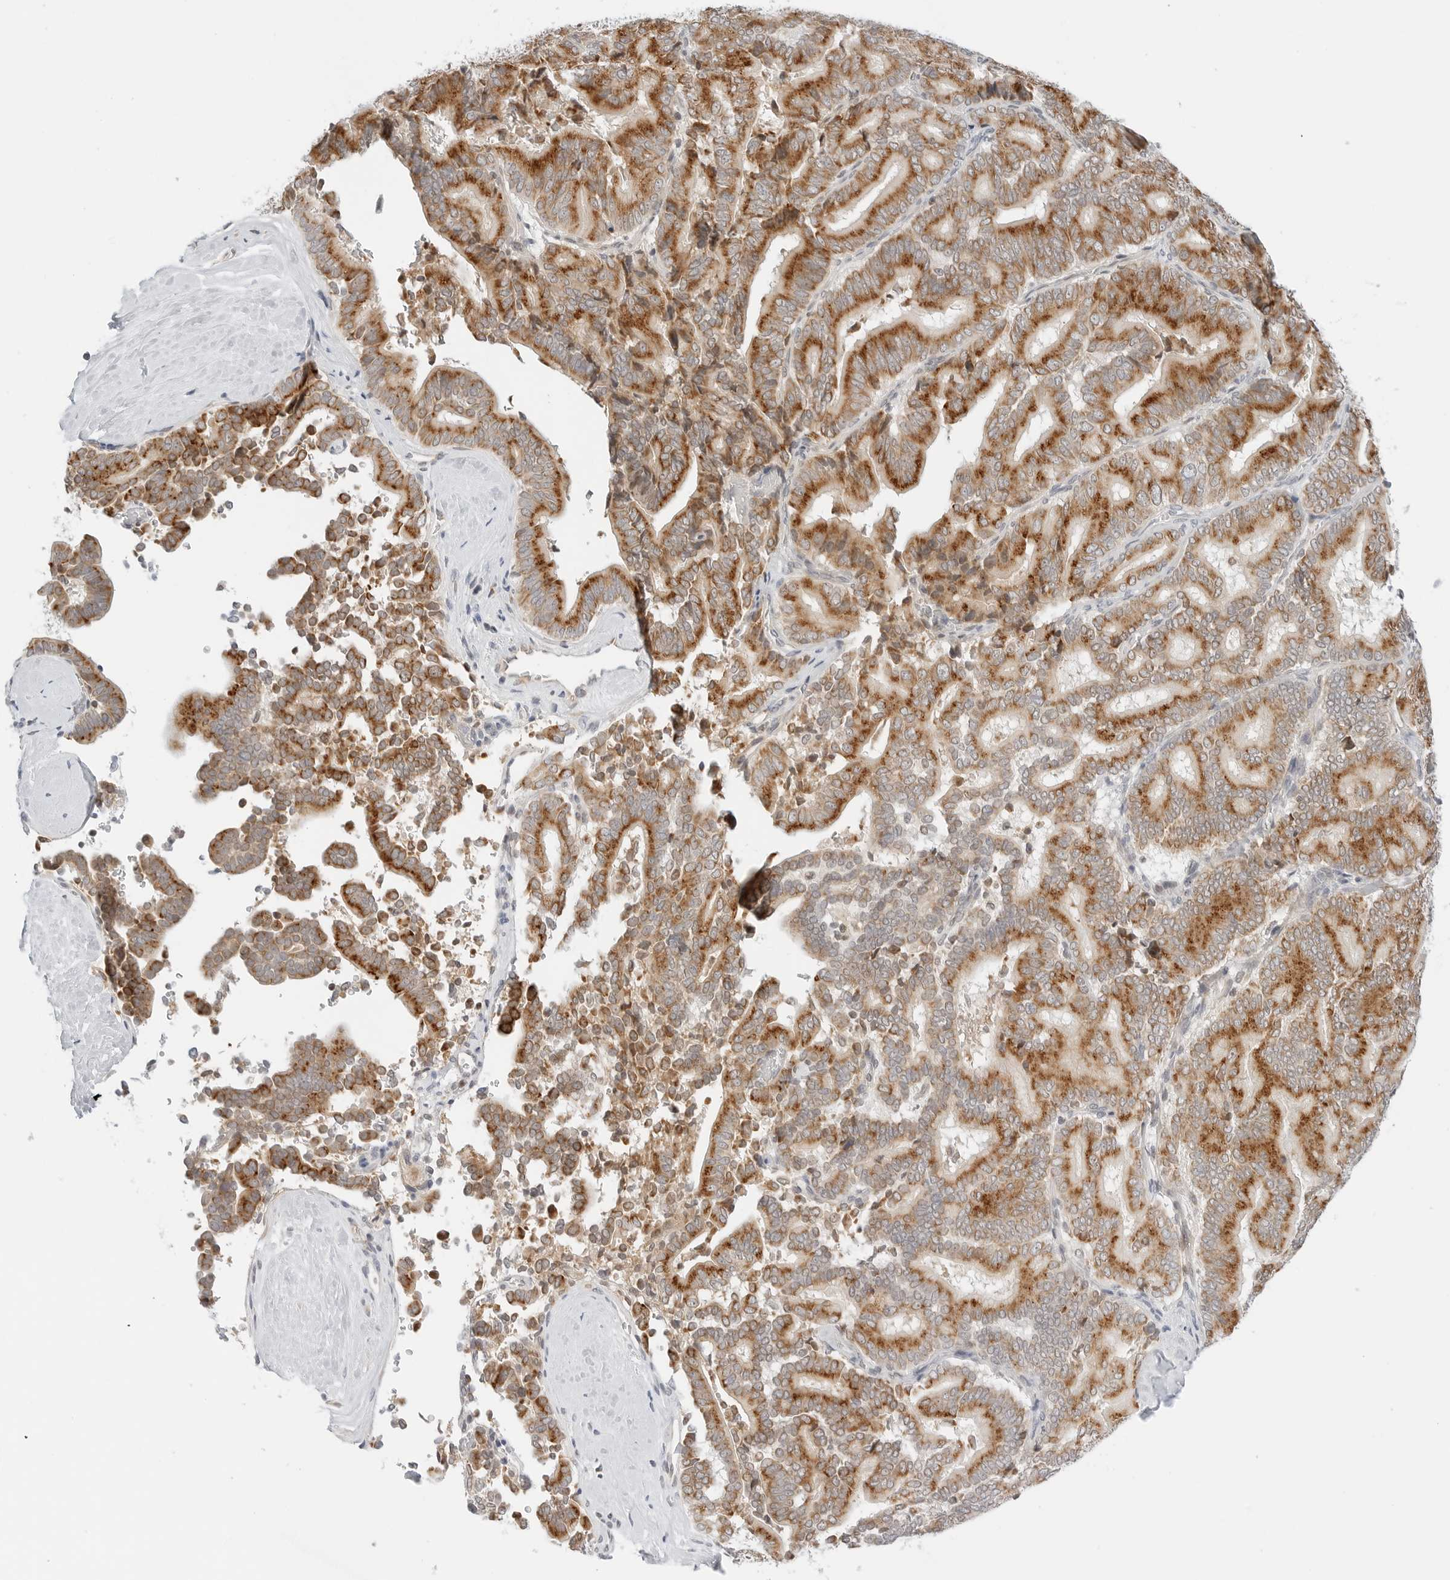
{"staining": {"intensity": "moderate", "quantity": ">75%", "location": "cytoplasmic/membranous"}, "tissue": "liver cancer", "cell_type": "Tumor cells", "image_type": "cancer", "snomed": [{"axis": "morphology", "description": "Cholangiocarcinoma"}, {"axis": "topography", "description": "Liver"}], "caption": "Cholangiocarcinoma (liver) tissue exhibits moderate cytoplasmic/membranous expression in approximately >75% of tumor cells, visualized by immunohistochemistry.", "gene": "DYRK4", "patient": {"sex": "female", "age": 75}}